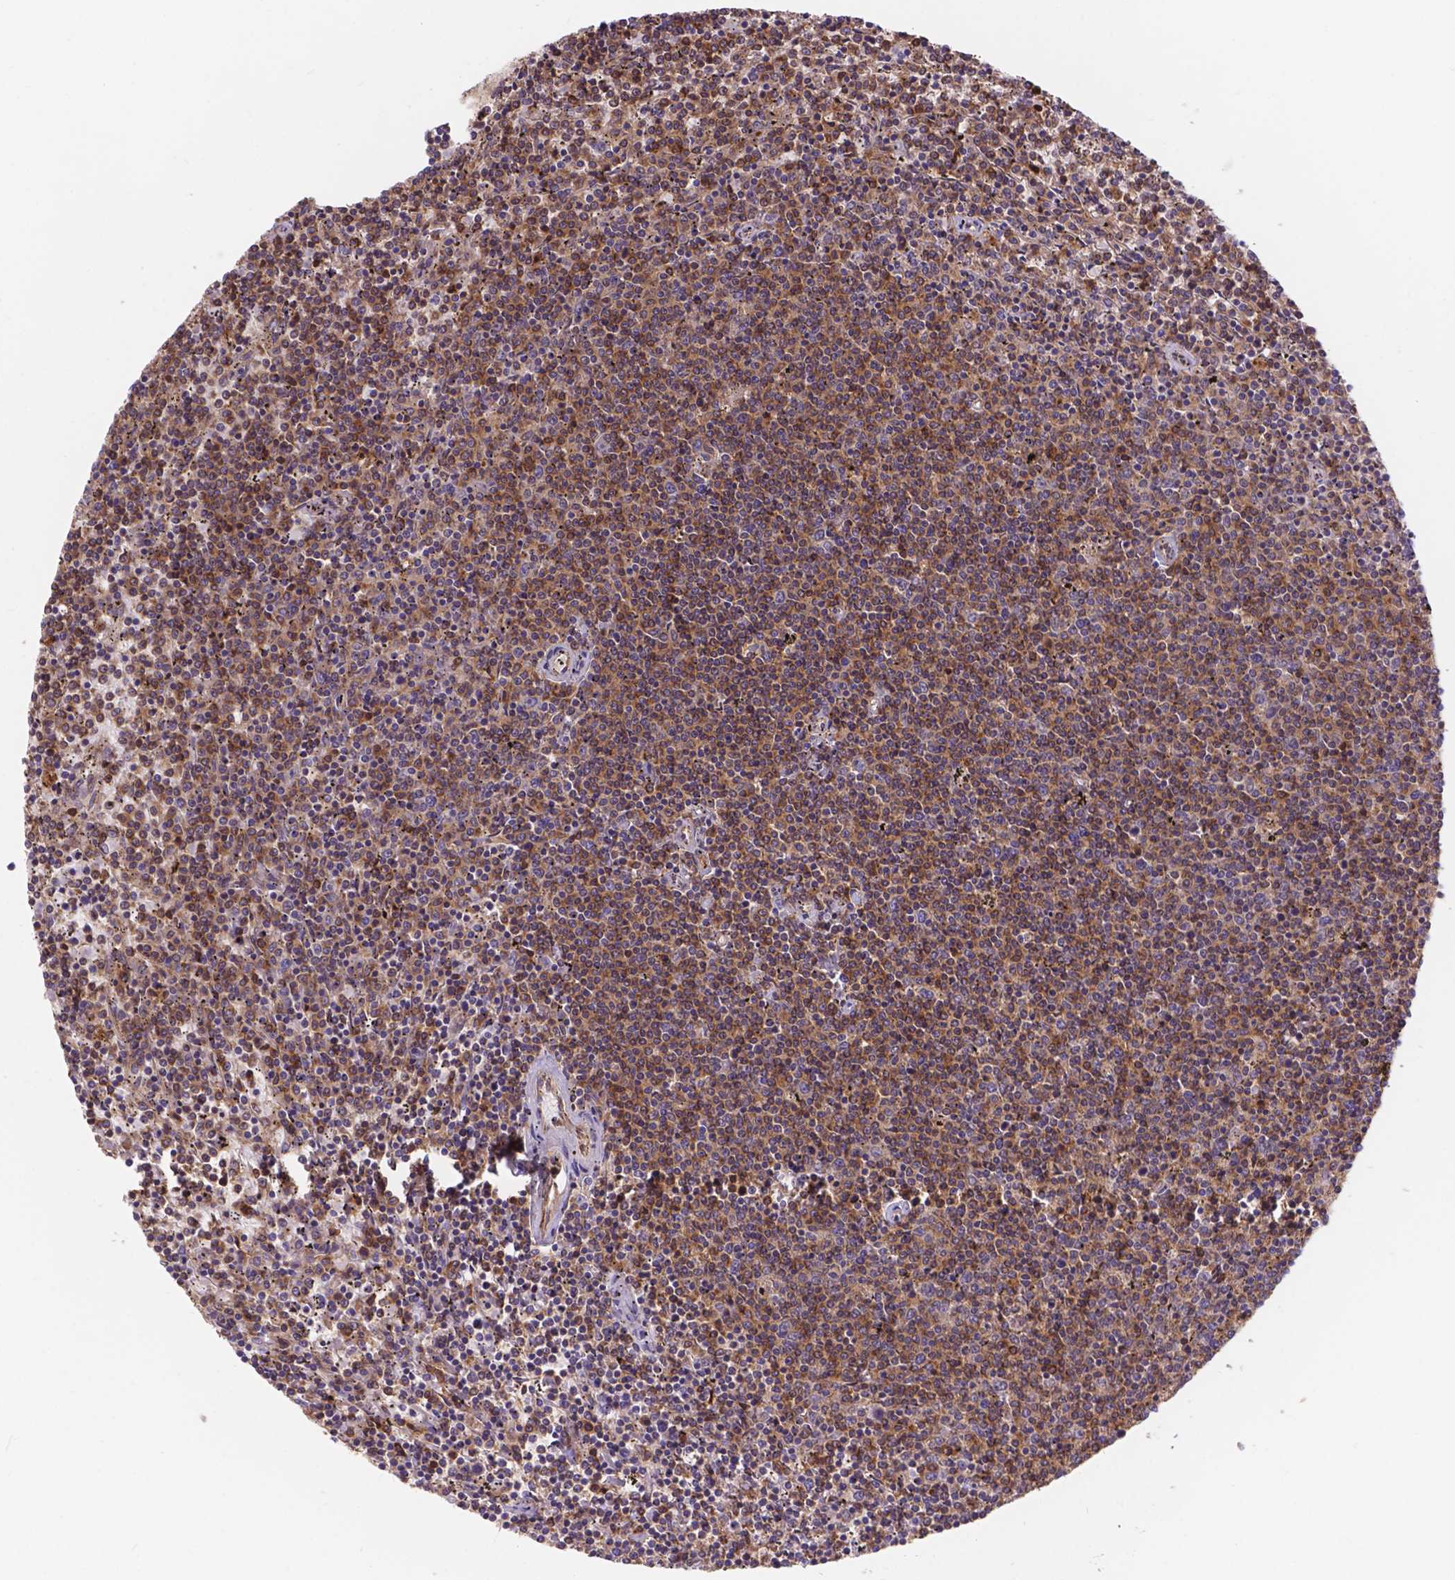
{"staining": {"intensity": "moderate", "quantity": "25%-75%", "location": "cytoplasmic/membranous"}, "tissue": "lymphoma", "cell_type": "Tumor cells", "image_type": "cancer", "snomed": [{"axis": "morphology", "description": "Malignant lymphoma, non-Hodgkin's type, Low grade"}, {"axis": "topography", "description": "Spleen"}], "caption": "Lymphoma stained with a protein marker shows moderate staining in tumor cells.", "gene": "AK3", "patient": {"sex": "female", "age": 50}}